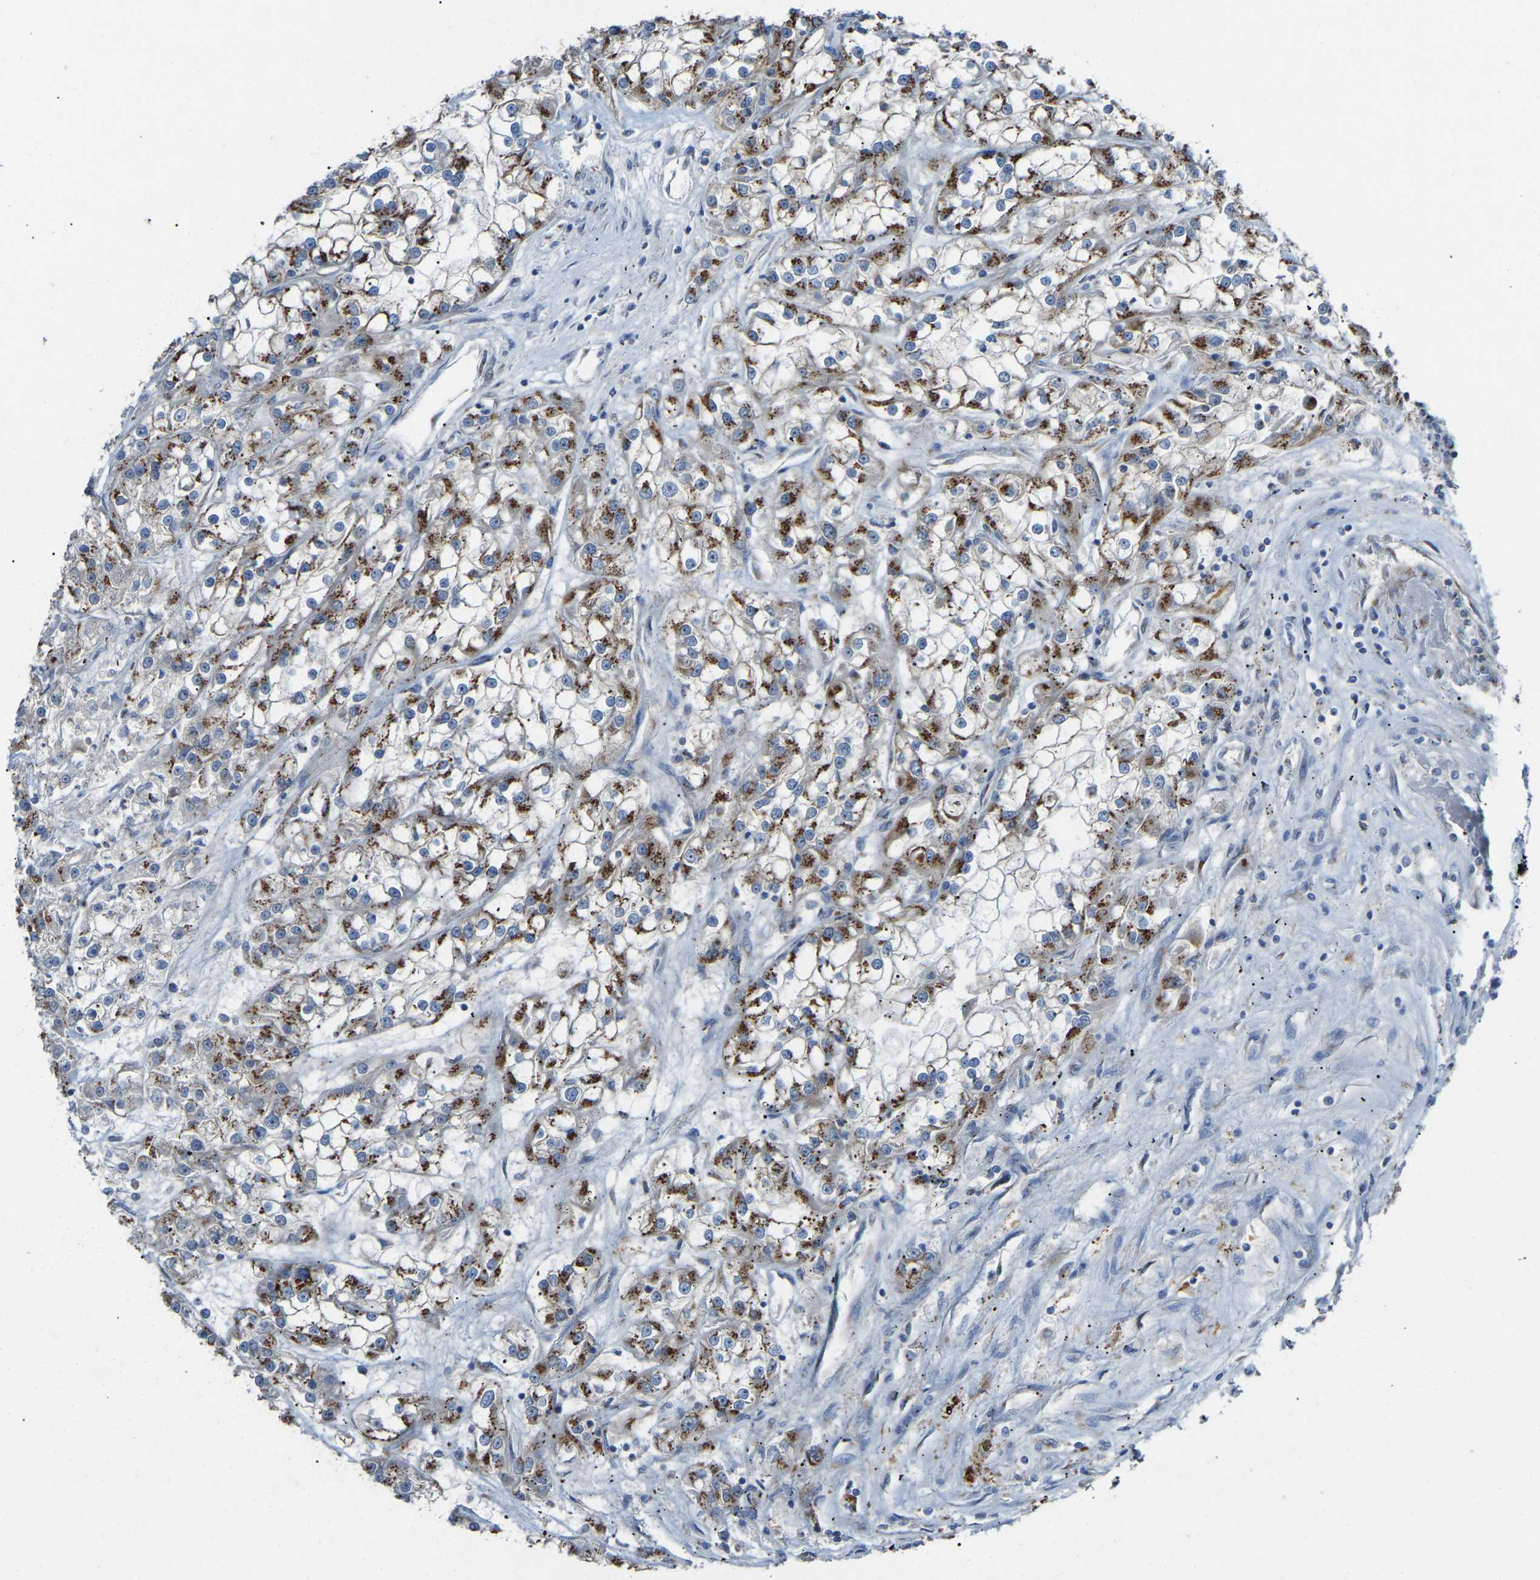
{"staining": {"intensity": "strong", "quantity": ">75%", "location": "cytoplasmic/membranous"}, "tissue": "renal cancer", "cell_type": "Tumor cells", "image_type": "cancer", "snomed": [{"axis": "morphology", "description": "Adenocarcinoma, NOS"}, {"axis": "topography", "description": "Kidney"}], "caption": "About >75% of tumor cells in human renal cancer (adenocarcinoma) reveal strong cytoplasmic/membranous protein expression as visualized by brown immunohistochemical staining.", "gene": "CANT1", "patient": {"sex": "female", "age": 52}}